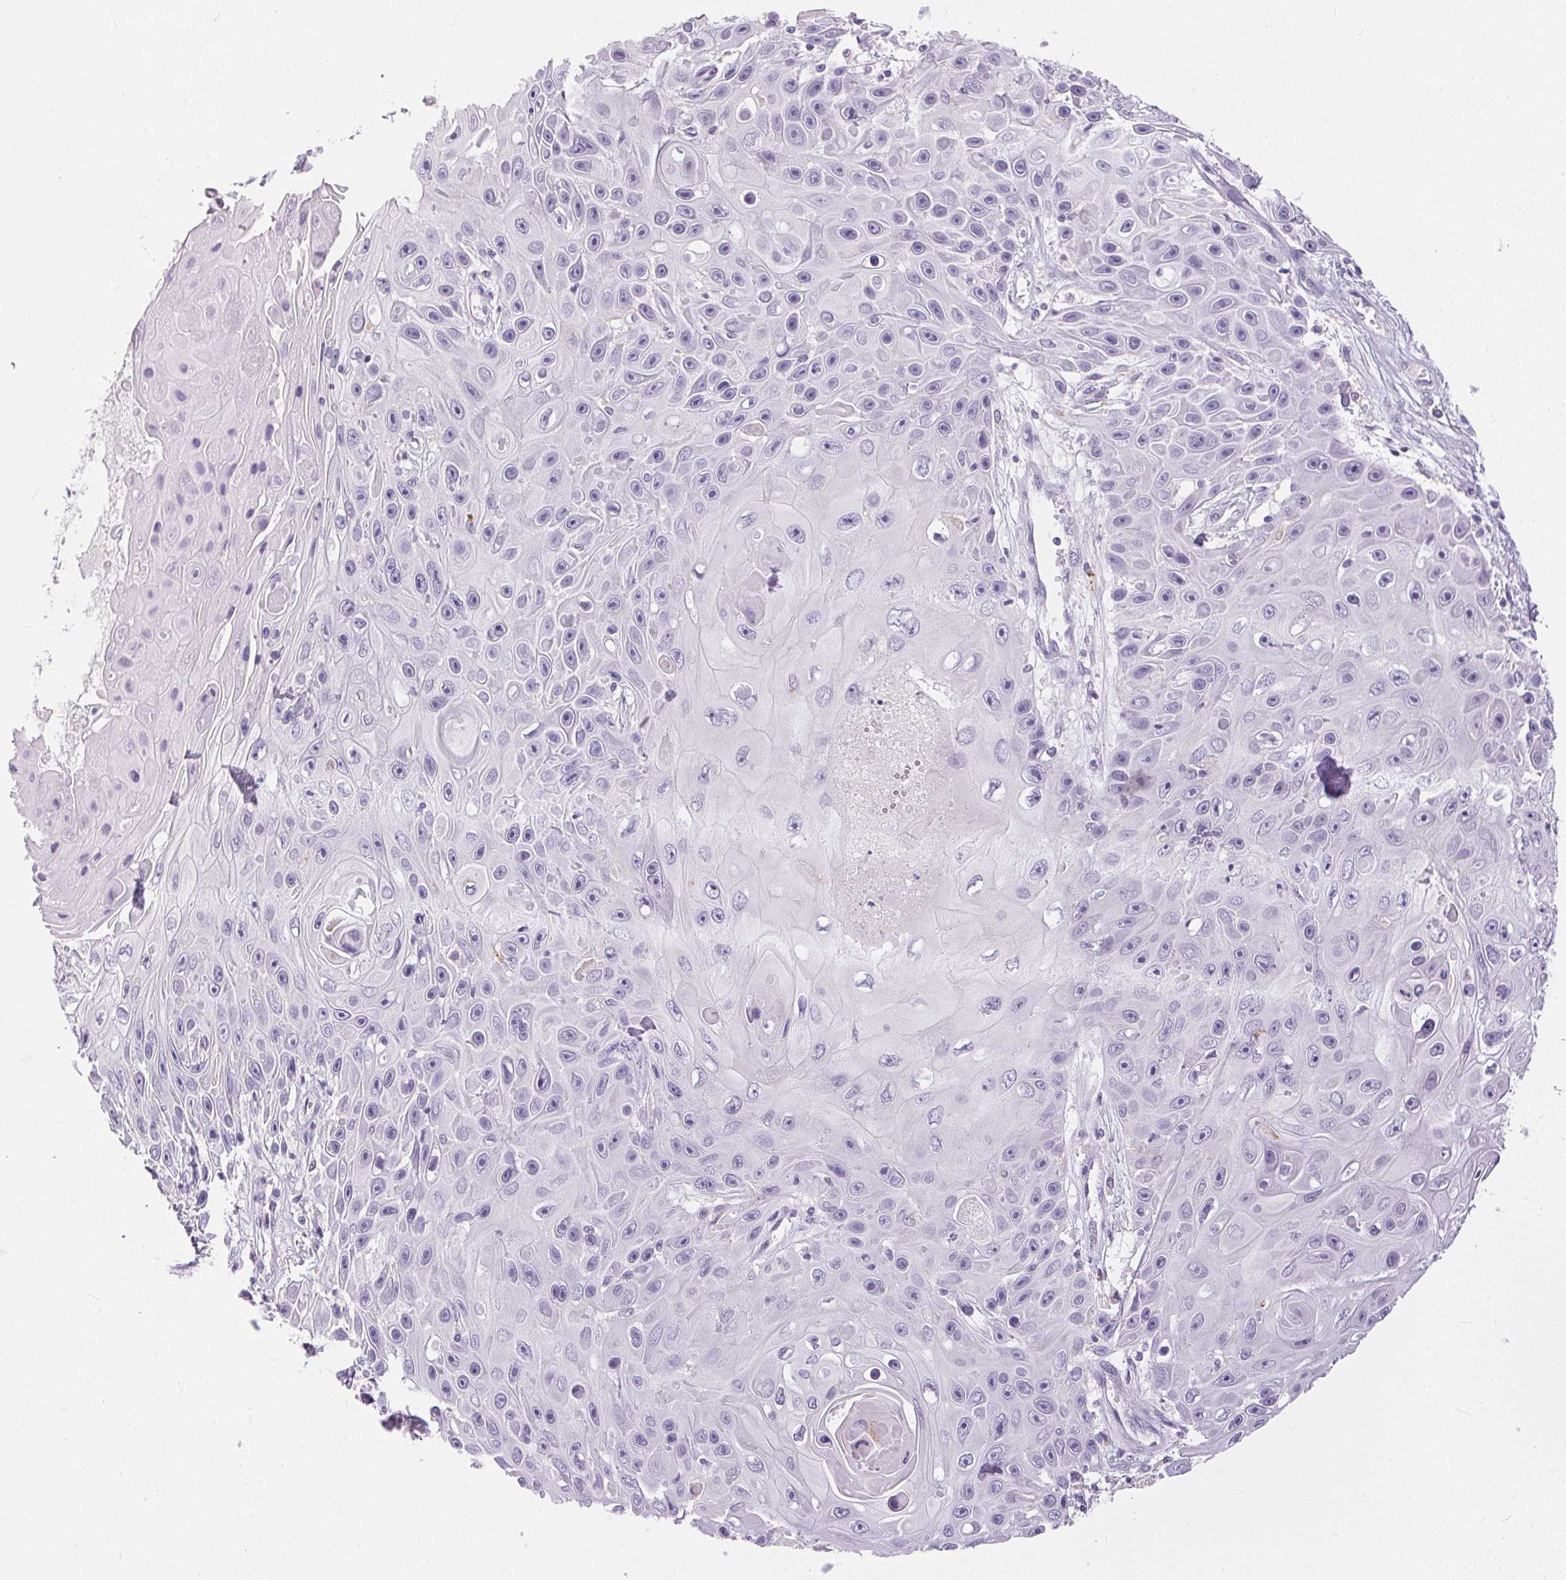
{"staining": {"intensity": "negative", "quantity": "none", "location": "none"}, "tissue": "skin cancer", "cell_type": "Tumor cells", "image_type": "cancer", "snomed": [{"axis": "morphology", "description": "Squamous cell carcinoma, NOS"}, {"axis": "topography", "description": "Skin"}], "caption": "Photomicrograph shows no significant protein staining in tumor cells of skin cancer (squamous cell carcinoma).", "gene": "PNLIPRP3", "patient": {"sex": "male", "age": 82}}